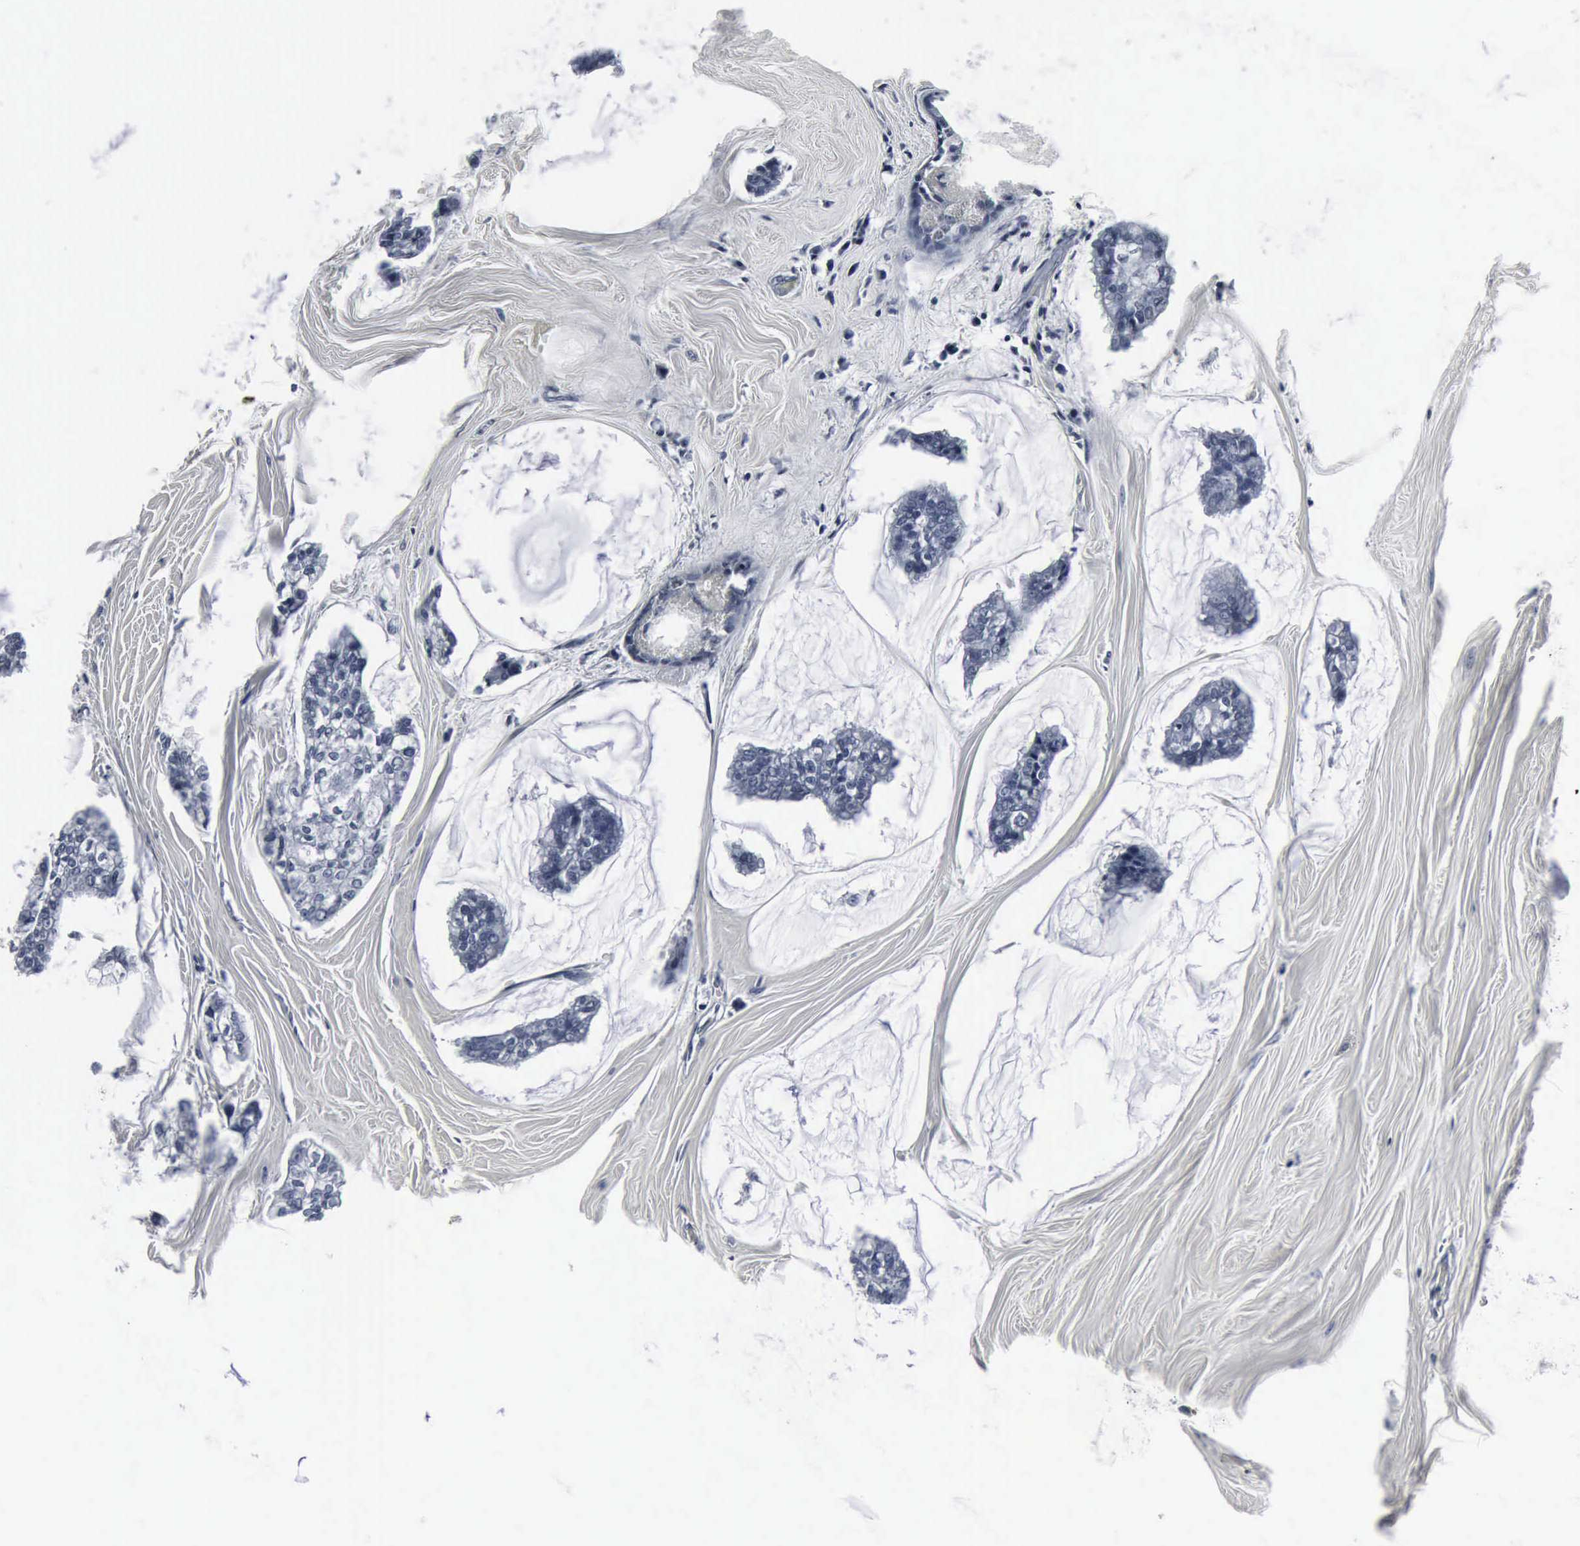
{"staining": {"intensity": "negative", "quantity": "none", "location": "none"}, "tissue": "breast cancer", "cell_type": "Tumor cells", "image_type": "cancer", "snomed": [{"axis": "morphology", "description": "Duct carcinoma"}, {"axis": "topography", "description": "Breast"}], "caption": "Breast infiltrating ductal carcinoma was stained to show a protein in brown. There is no significant positivity in tumor cells.", "gene": "SNAP25", "patient": {"sex": "female", "age": 93}}